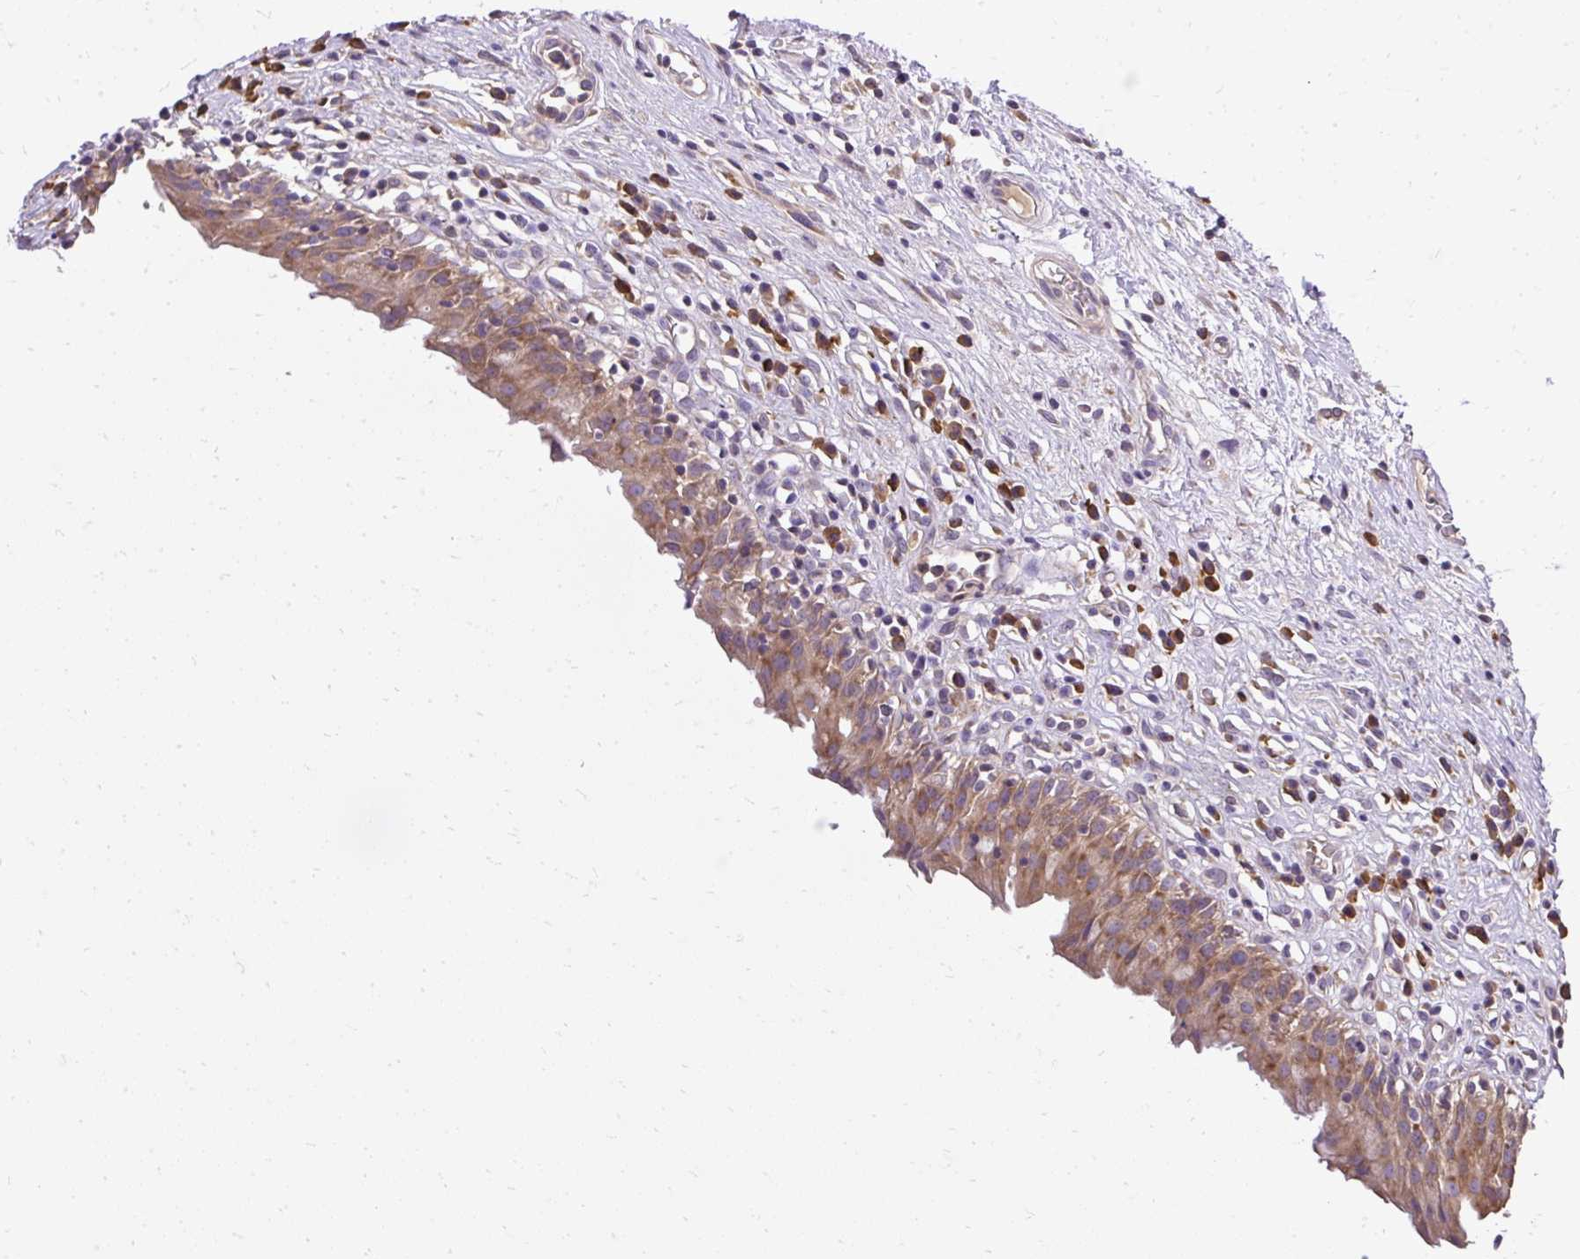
{"staining": {"intensity": "moderate", "quantity": ">75%", "location": "cytoplasmic/membranous"}, "tissue": "urinary bladder", "cell_type": "Urothelial cells", "image_type": "normal", "snomed": [{"axis": "morphology", "description": "Normal tissue, NOS"}, {"axis": "morphology", "description": "Inflammation, NOS"}, {"axis": "topography", "description": "Urinary bladder"}], "caption": "Protein expression analysis of benign urinary bladder reveals moderate cytoplasmic/membranous positivity in approximately >75% of urothelial cells.", "gene": "SEC63", "patient": {"sex": "male", "age": 63}}